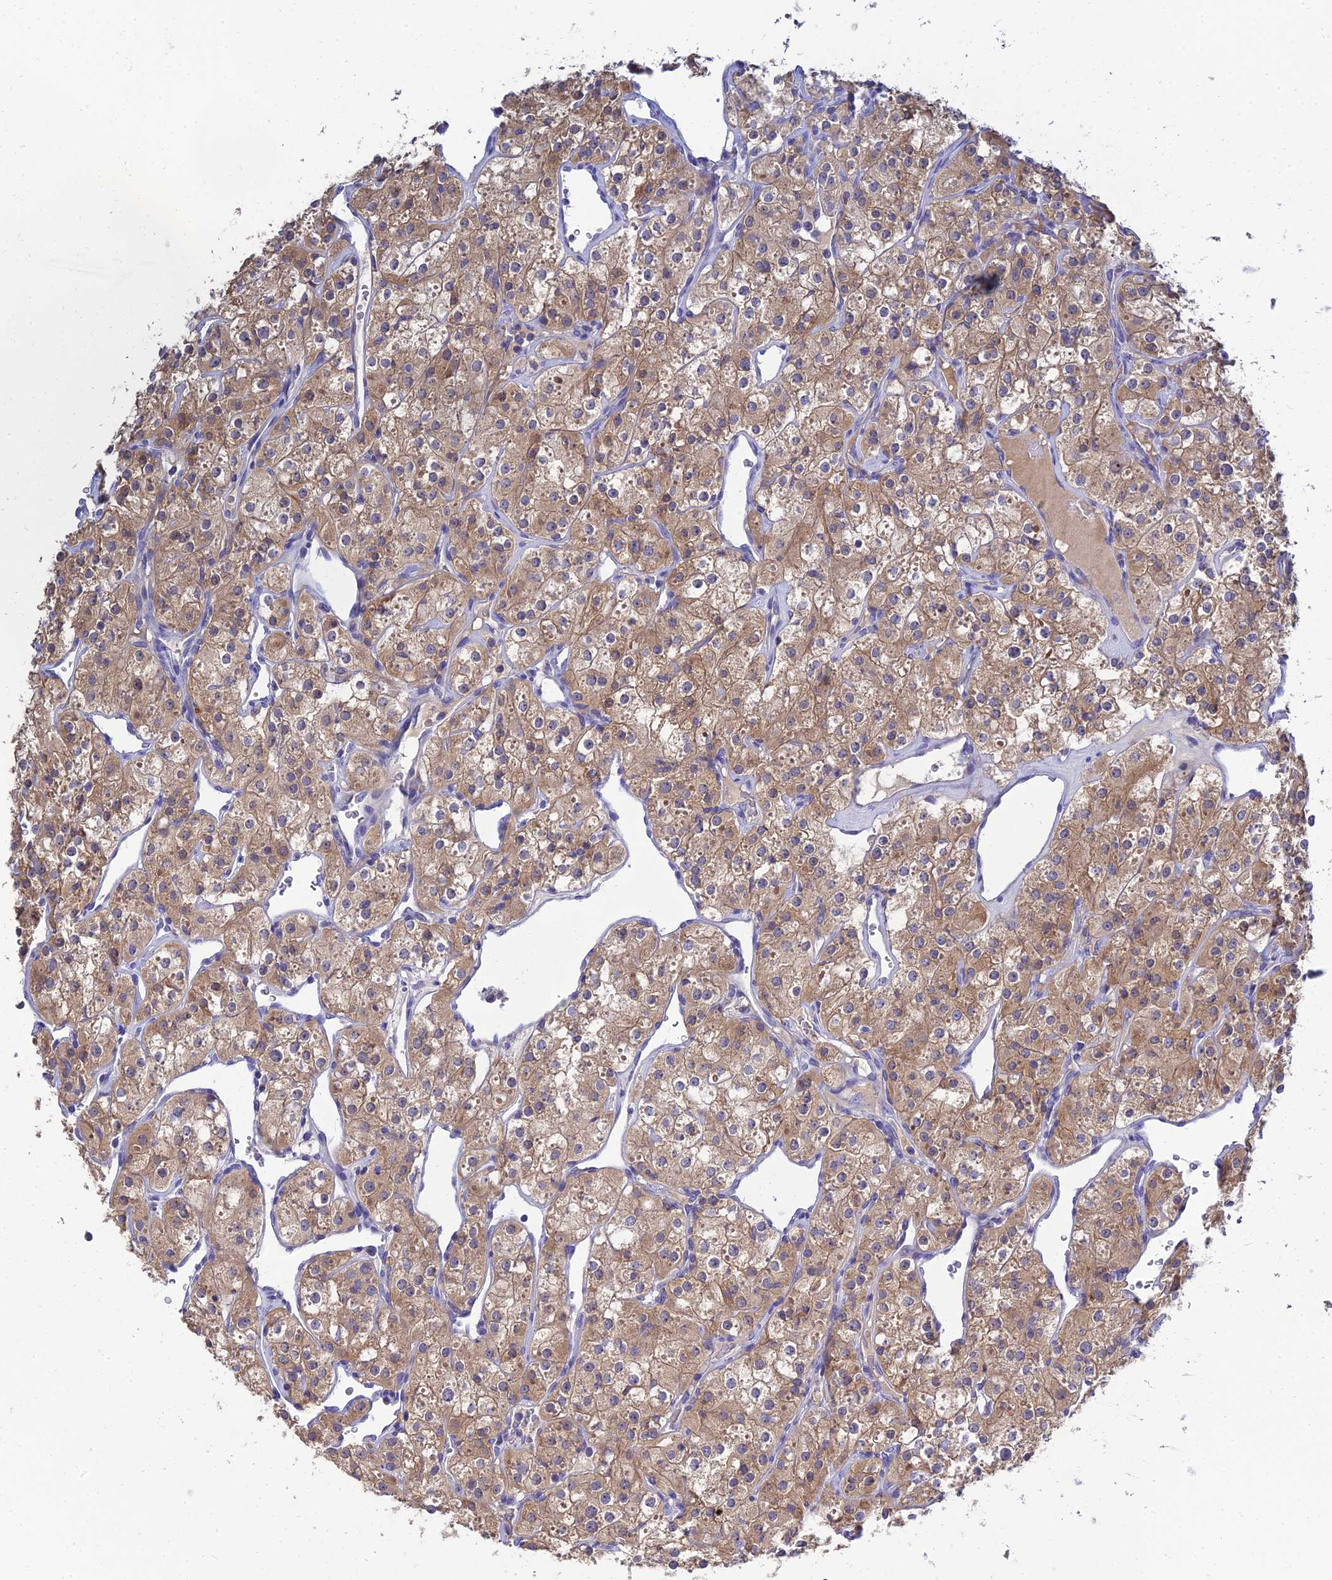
{"staining": {"intensity": "moderate", "quantity": ">75%", "location": "cytoplasmic/membranous"}, "tissue": "renal cancer", "cell_type": "Tumor cells", "image_type": "cancer", "snomed": [{"axis": "morphology", "description": "Adenocarcinoma, NOS"}, {"axis": "topography", "description": "Kidney"}], "caption": "The immunohistochemical stain highlights moderate cytoplasmic/membranous positivity in tumor cells of renal adenocarcinoma tissue. (Stains: DAB (3,3'-diaminobenzidine) in brown, nuclei in blue, Microscopy: brightfield microscopy at high magnification).", "gene": "NPY", "patient": {"sex": "male", "age": 77}}